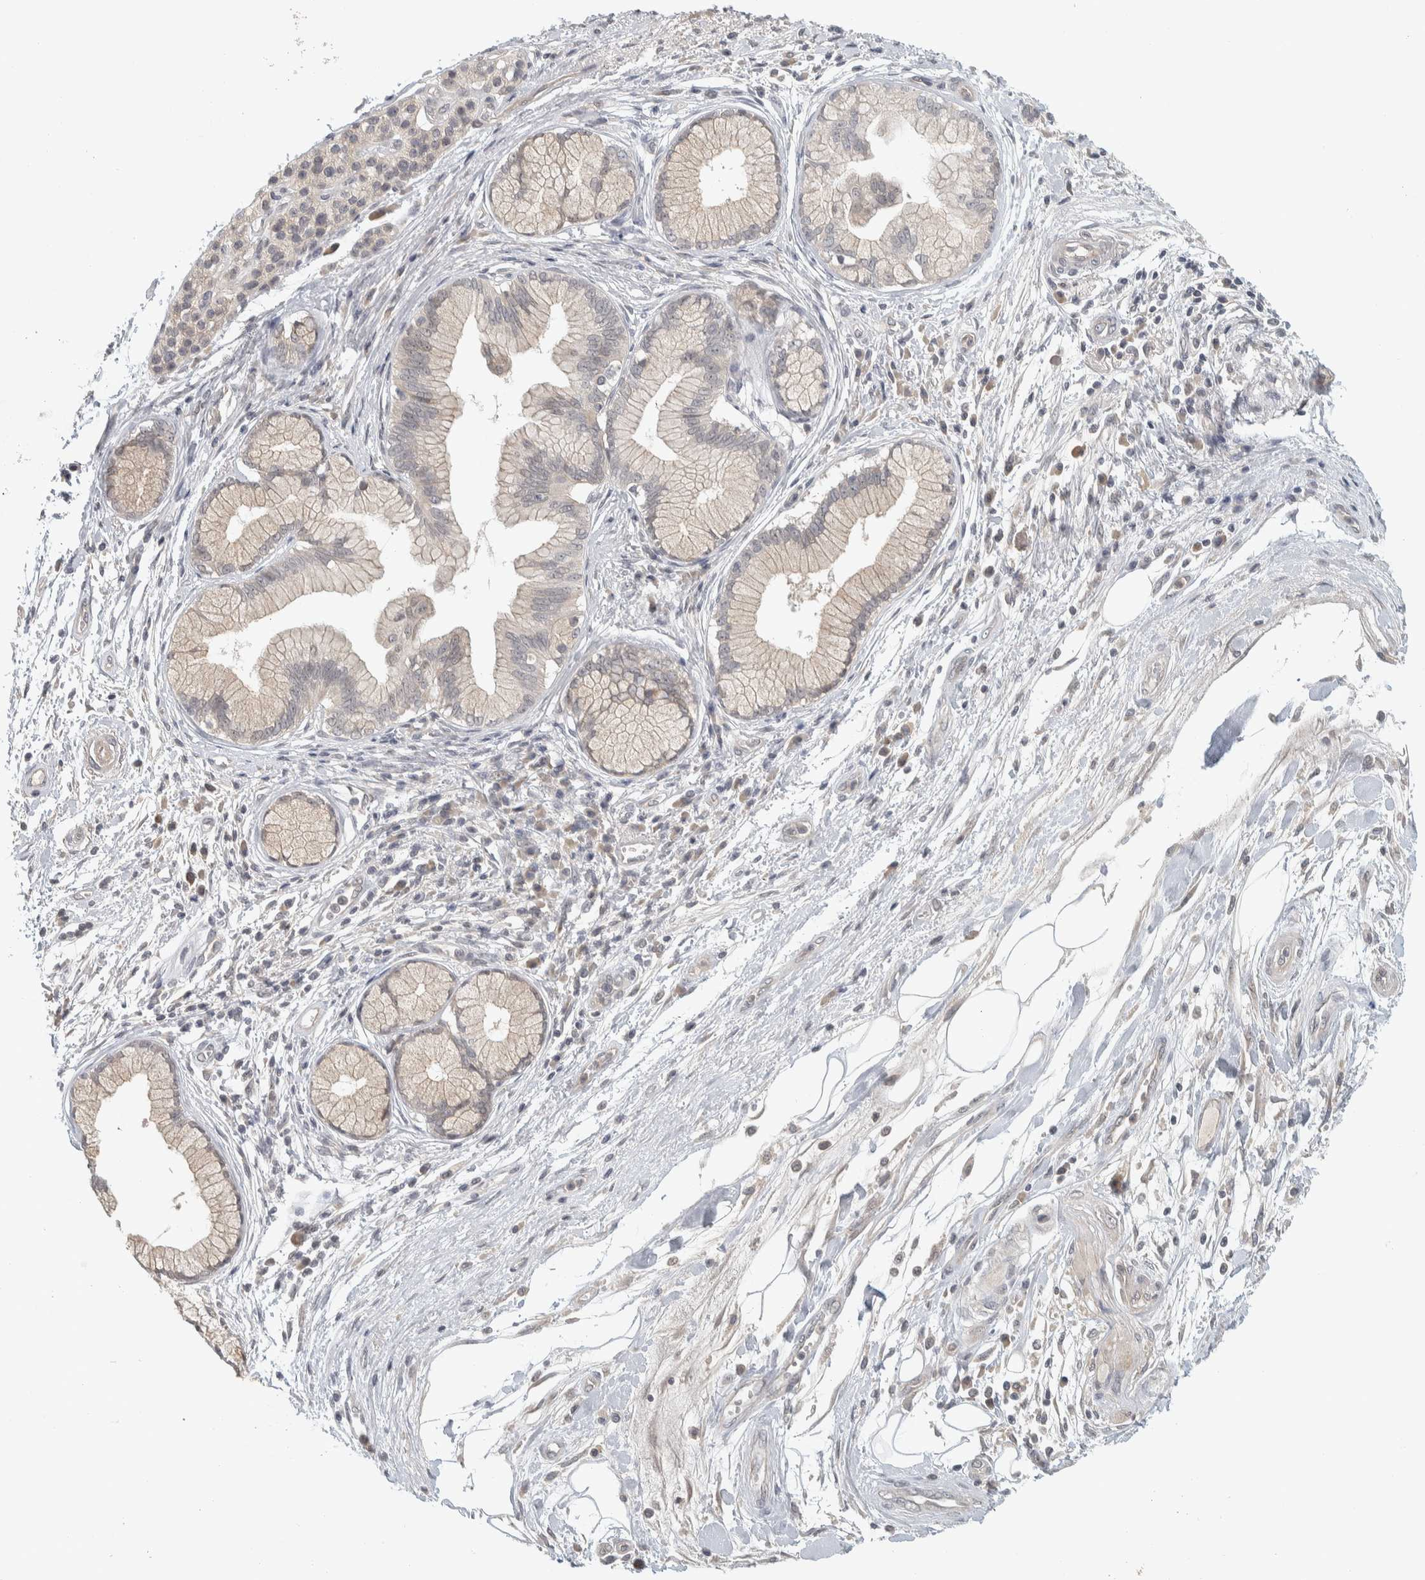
{"staining": {"intensity": "negative", "quantity": "none", "location": "none"}, "tissue": "pancreatic cancer", "cell_type": "Tumor cells", "image_type": "cancer", "snomed": [{"axis": "morphology", "description": "Adenocarcinoma, NOS"}, {"axis": "topography", "description": "Pancreas"}], "caption": "This is an IHC photomicrograph of human pancreatic cancer. There is no staining in tumor cells.", "gene": "AFP", "patient": {"sex": "female", "age": 70}}